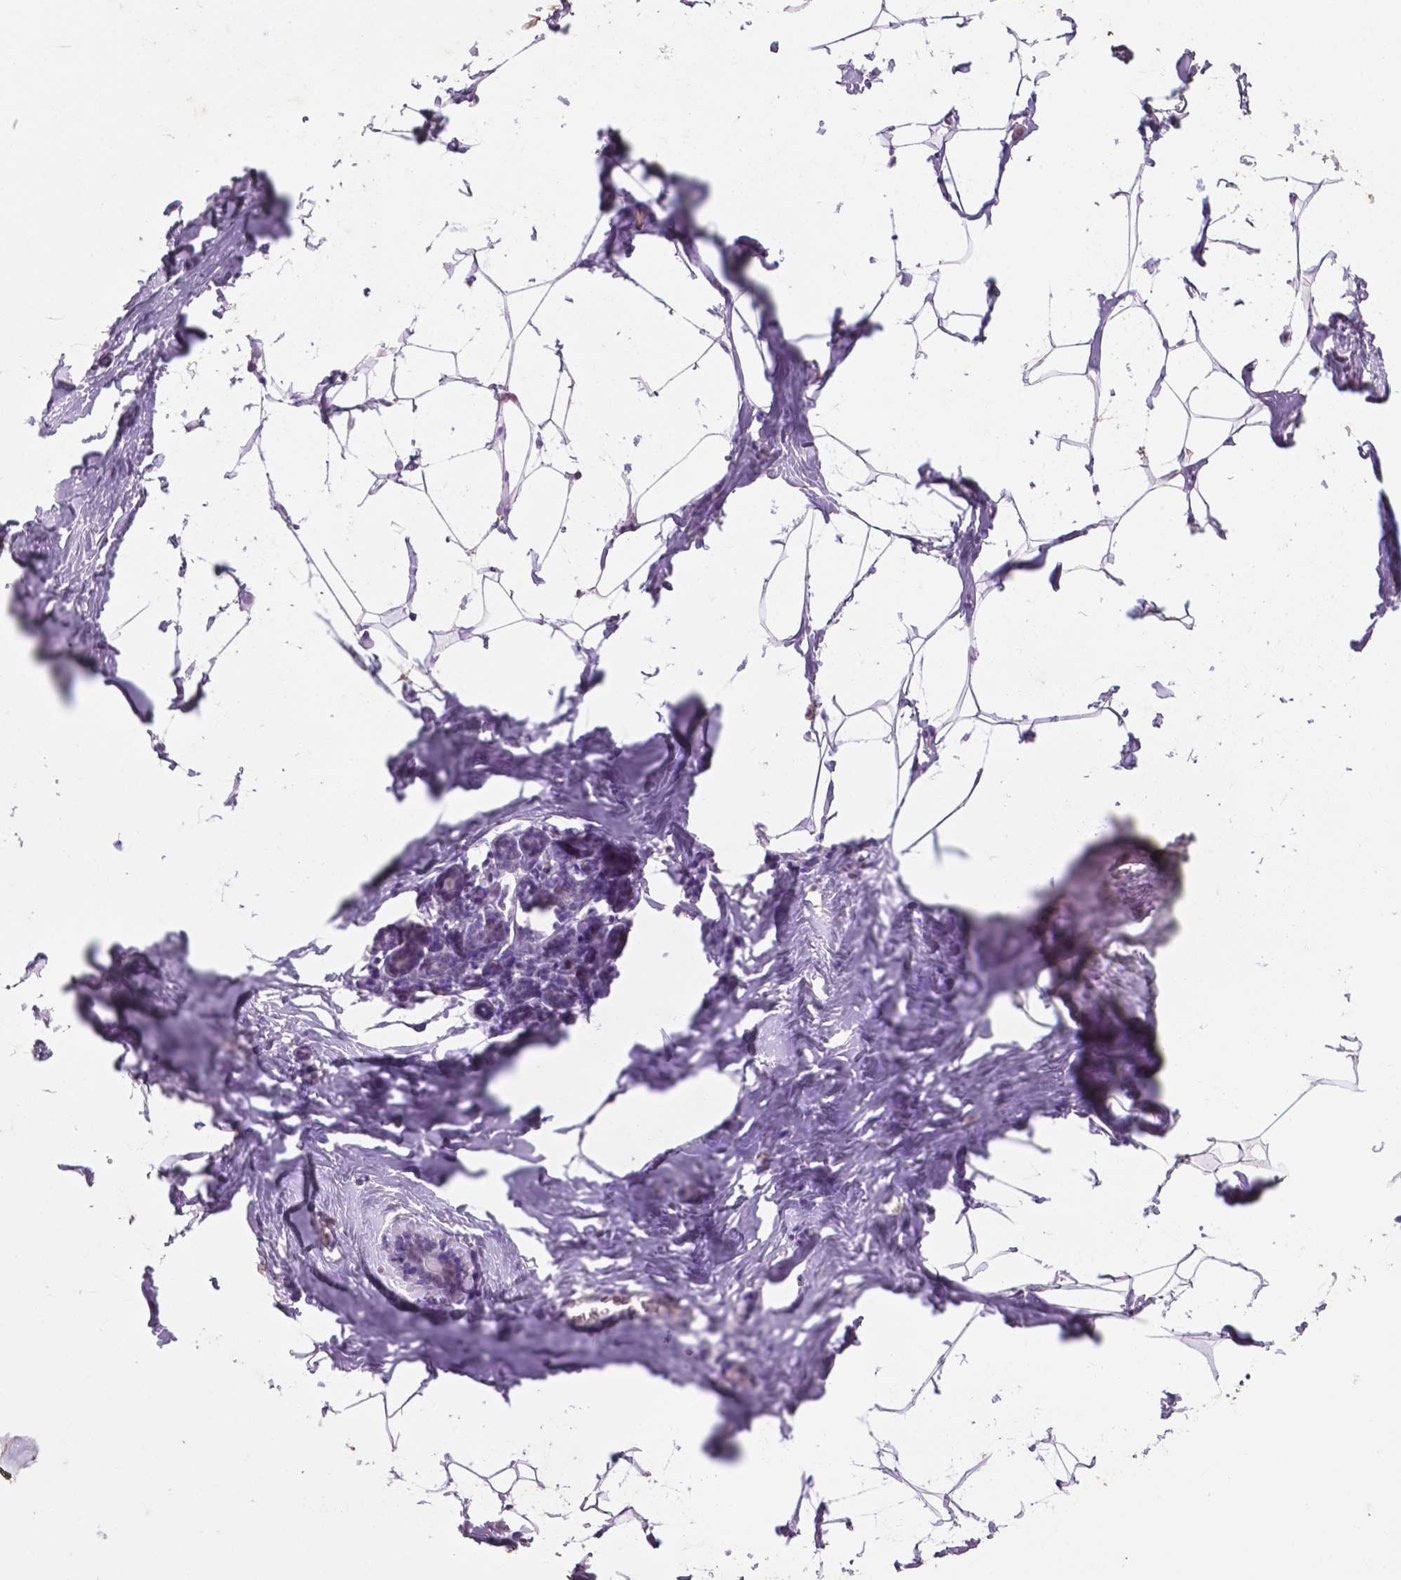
{"staining": {"intensity": "moderate", "quantity": "<25%", "location": "nuclear"}, "tissue": "breast", "cell_type": "Adipocytes", "image_type": "normal", "snomed": [{"axis": "morphology", "description": "Normal tissue, NOS"}, {"axis": "topography", "description": "Breast"}], "caption": "High-magnification brightfield microscopy of unremarkable breast stained with DAB (brown) and counterstained with hematoxylin (blue). adipocytes exhibit moderate nuclear expression is appreciated in approximately<25% of cells.", "gene": "C18orf21", "patient": {"sex": "female", "age": 32}}